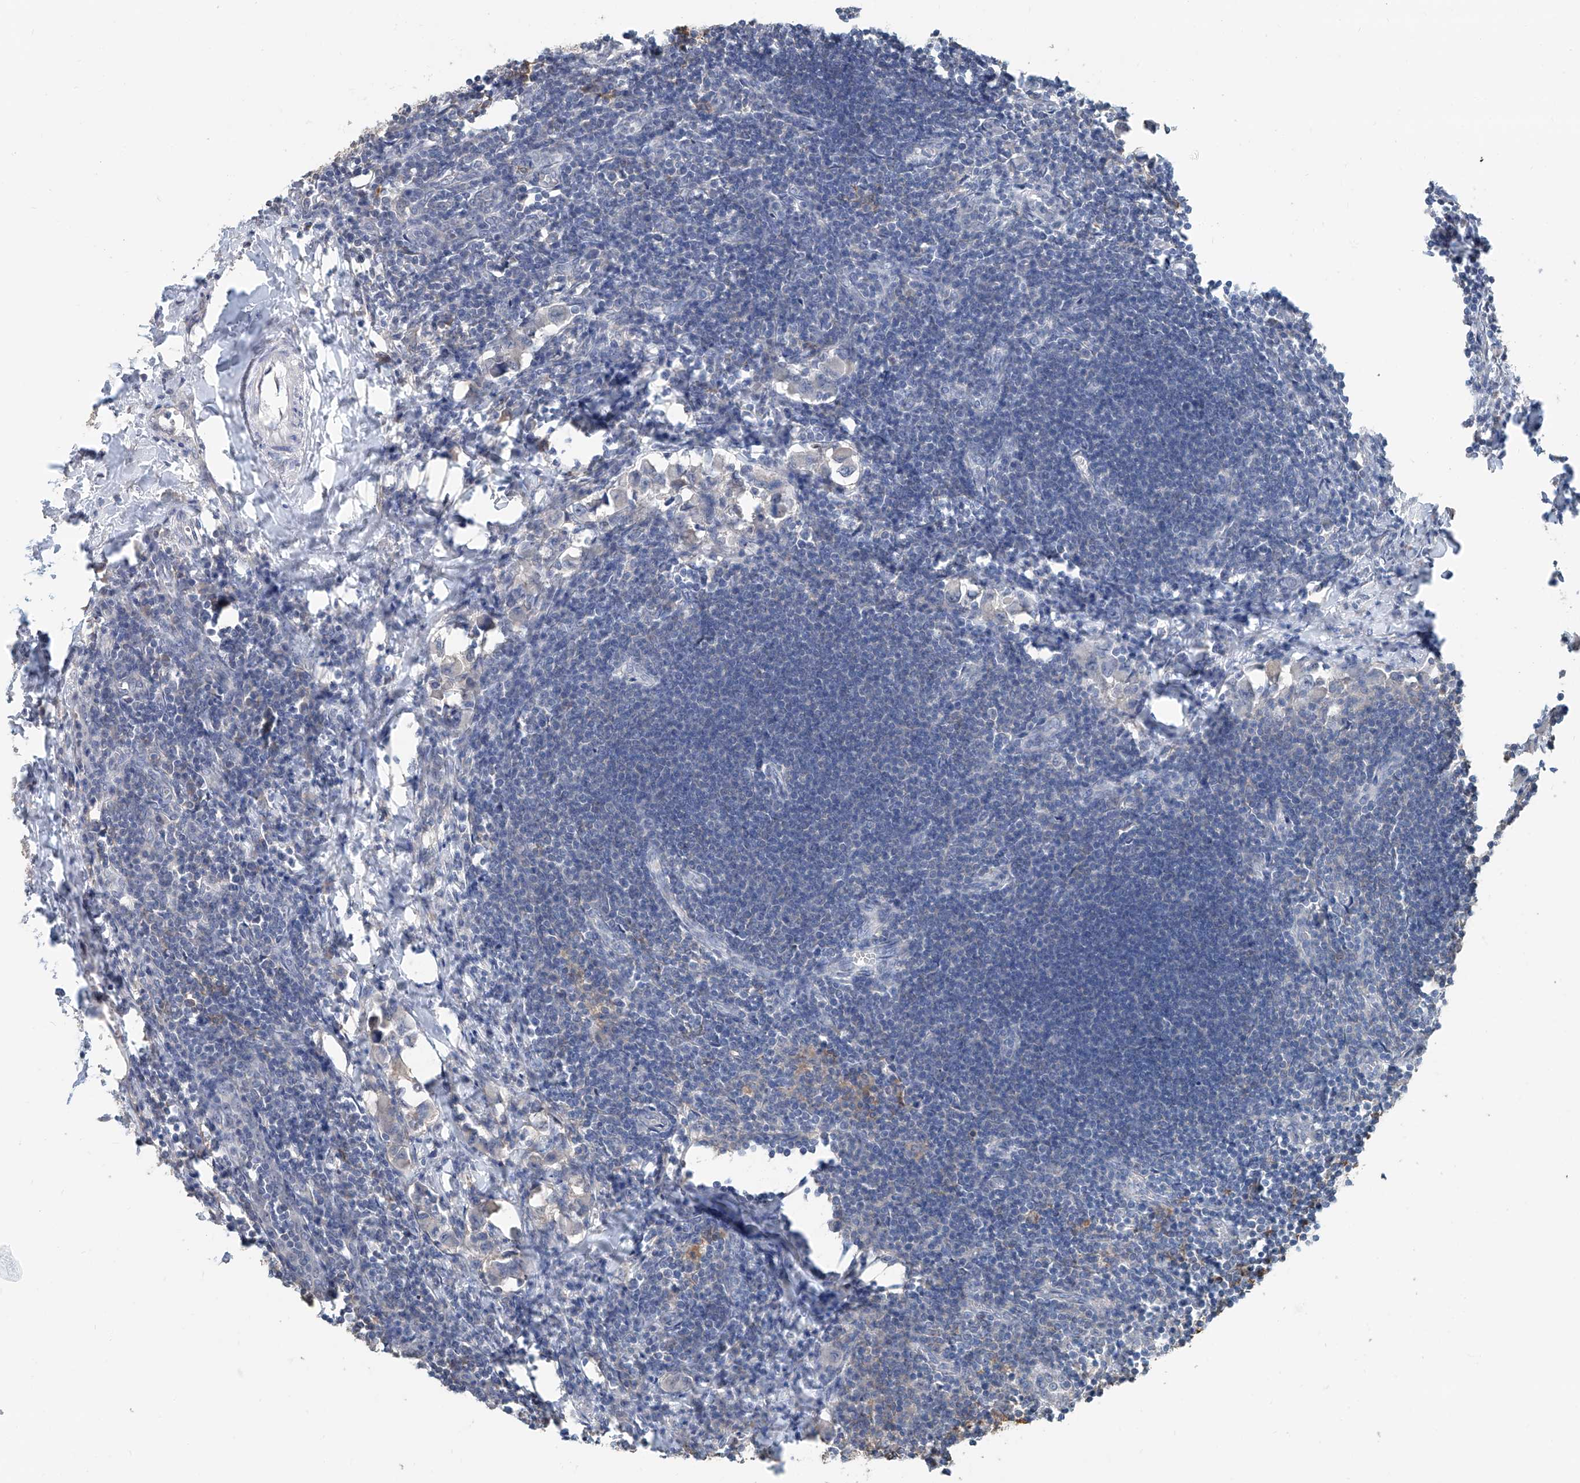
{"staining": {"intensity": "moderate", "quantity": "<25%", "location": "cytoplasmic/membranous"}, "tissue": "lymph node", "cell_type": "Germinal center cells", "image_type": "normal", "snomed": [{"axis": "morphology", "description": "Normal tissue, NOS"}, {"axis": "morphology", "description": "Malignant melanoma, Metastatic site"}, {"axis": "topography", "description": "Lymph node"}], "caption": "Immunohistochemistry staining of unremarkable lymph node, which exhibits low levels of moderate cytoplasmic/membranous staining in about <25% of germinal center cells indicating moderate cytoplasmic/membranous protein staining. The staining was performed using DAB (3,3'-diaminobenzidine) (brown) for protein detection and nuclei were counterstained in hematoxylin (blue).", "gene": "KCNK10", "patient": {"sex": "male", "age": 41}}